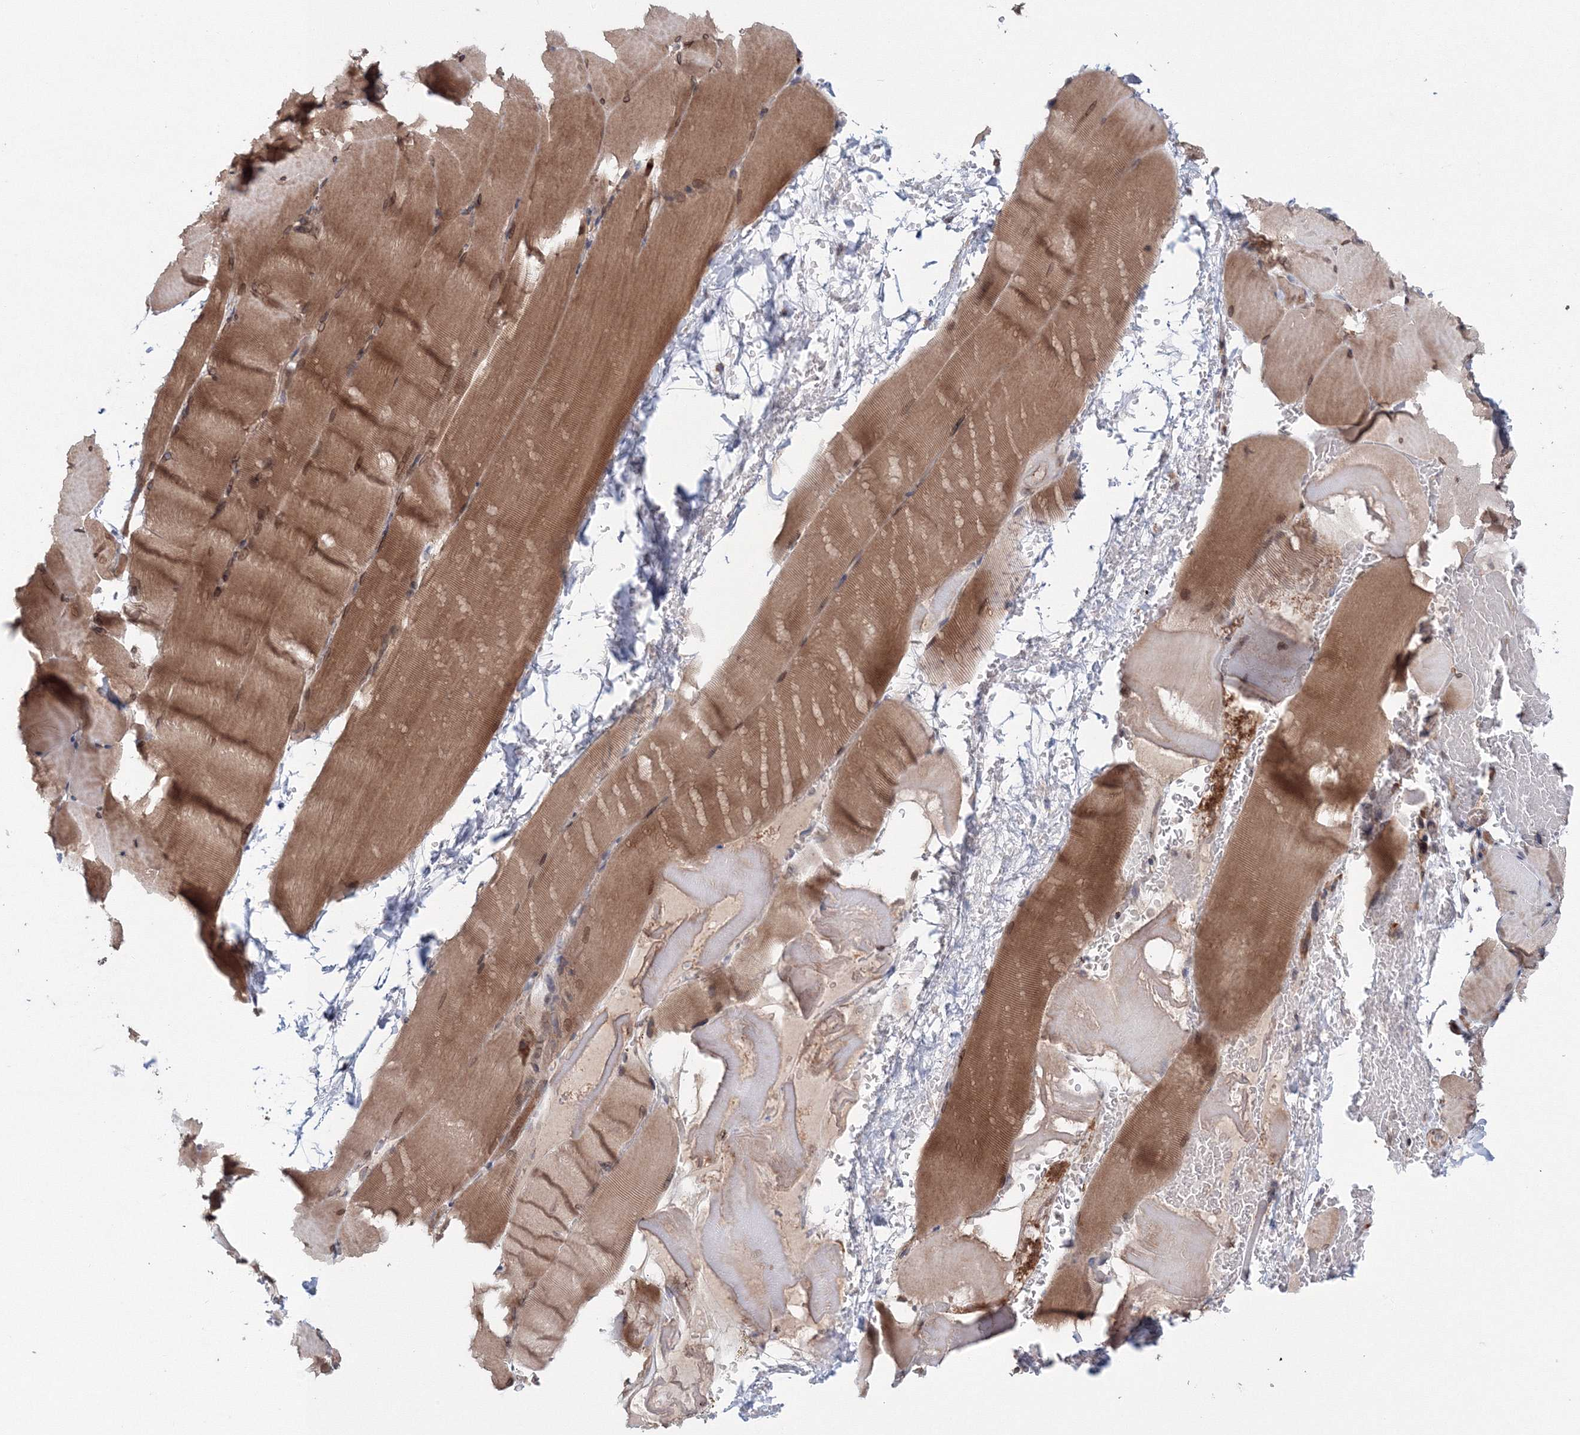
{"staining": {"intensity": "moderate", "quantity": ">75%", "location": "cytoplasmic/membranous,nuclear"}, "tissue": "skeletal muscle", "cell_type": "Myocytes", "image_type": "normal", "snomed": [{"axis": "morphology", "description": "Normal tissue, NOS"}, {"axis": "topography", "description": "Skeletal muscle"}, {"axis": "topography", "description": "Parathyroid gland"}], "caption": "Skeletal muscle stained with immunohistochemistry (IHC) exhibits moderate cytoplasmic/membranous,nuclear expression in about >75% of myocytes. The staining was performed using DAB (3,3'-diaminobenzidine) to visualize the protein expression in brown, while the nuclei were stained in blue with hematoxylin (Magnification: 20x).", "gene": "NOA1", "patient": {"sex": "female", "age": 37}}